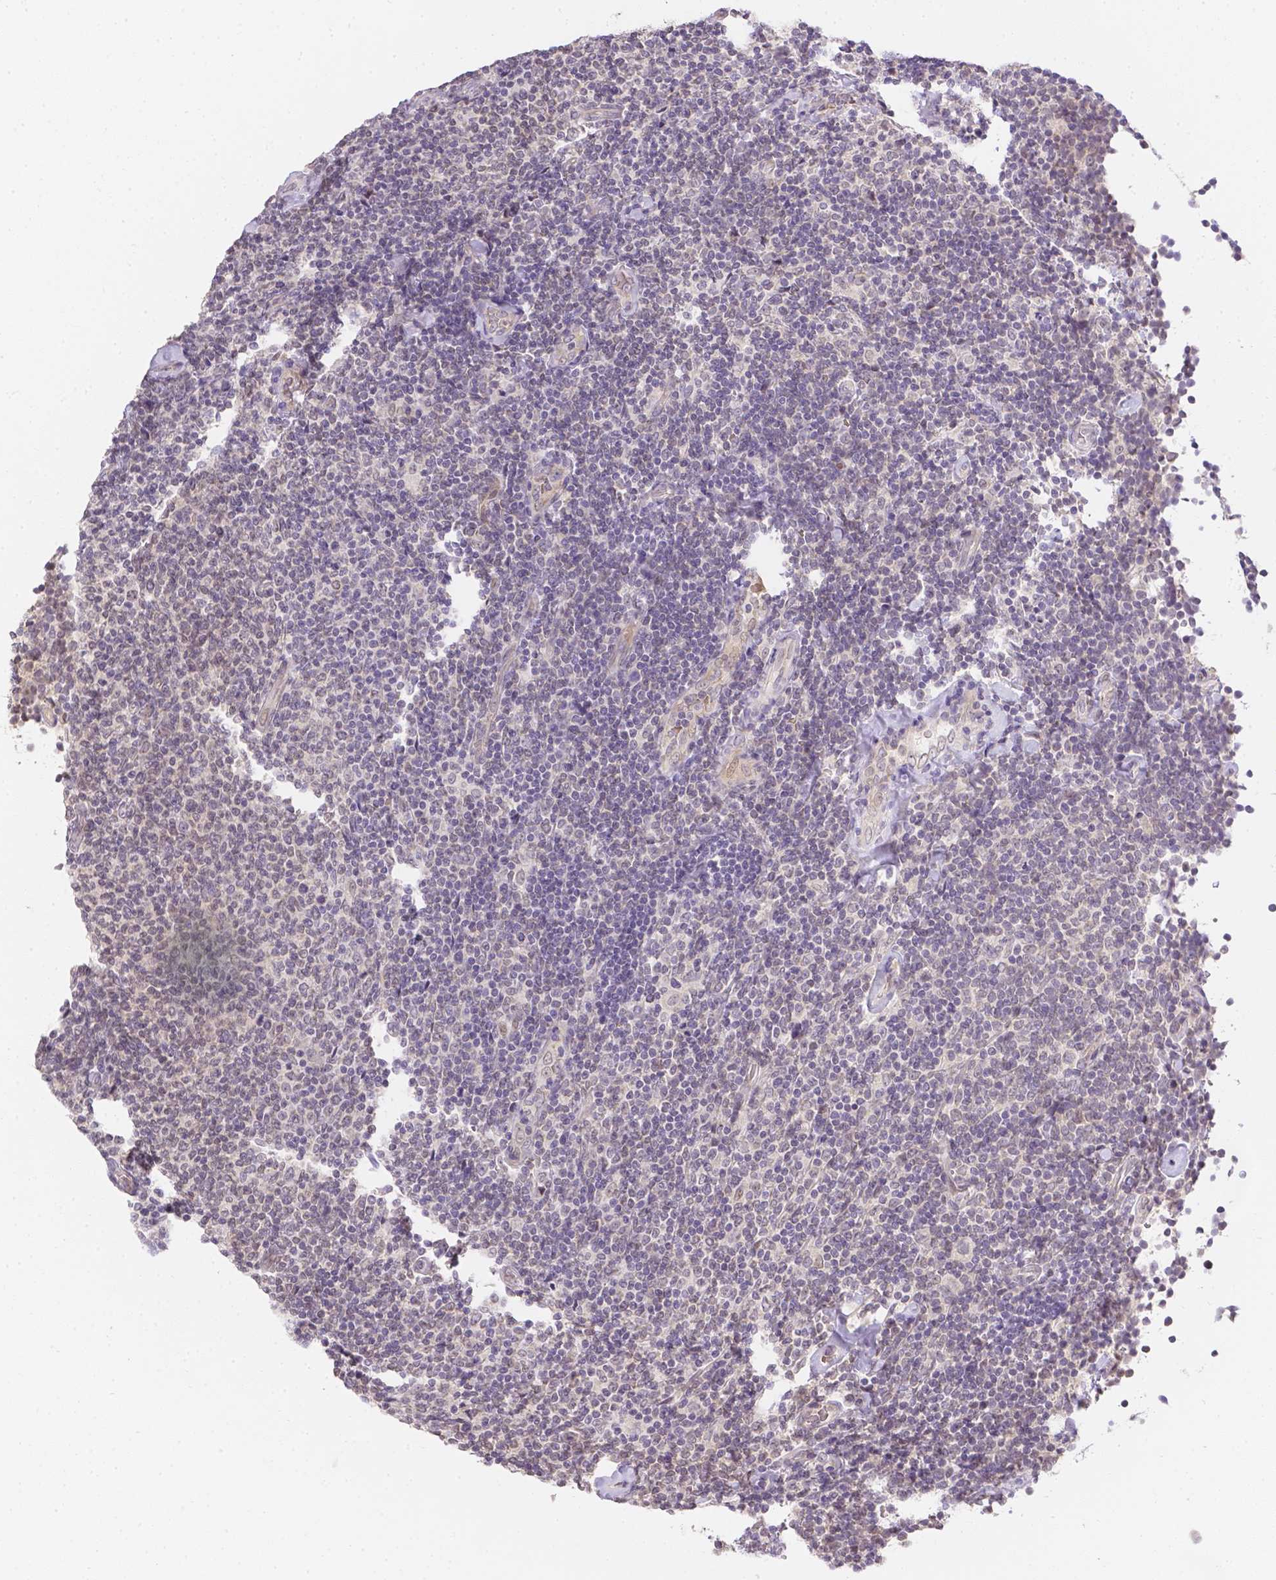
{"staining": {"intensity": "negative", "quantity": "none", "location": "none"}, "tissue": "lymphoma", "cell_type": "Tumor cells", "image_type": "cancer", "snomed": [{"axis": "morphology", "description": "Malignant lymphoma, non-Hodgkin's type, Low grade"}, {"axis": "topography", "description": "Lymph node"}], "caption": "The histopathology image exhibits no significant expression in tumor cells of low-grade malignant lymphoma, non-Hodgkin's type.", "gene": "ZNF280B", "patient": {"sex": "male", "age": 52}}